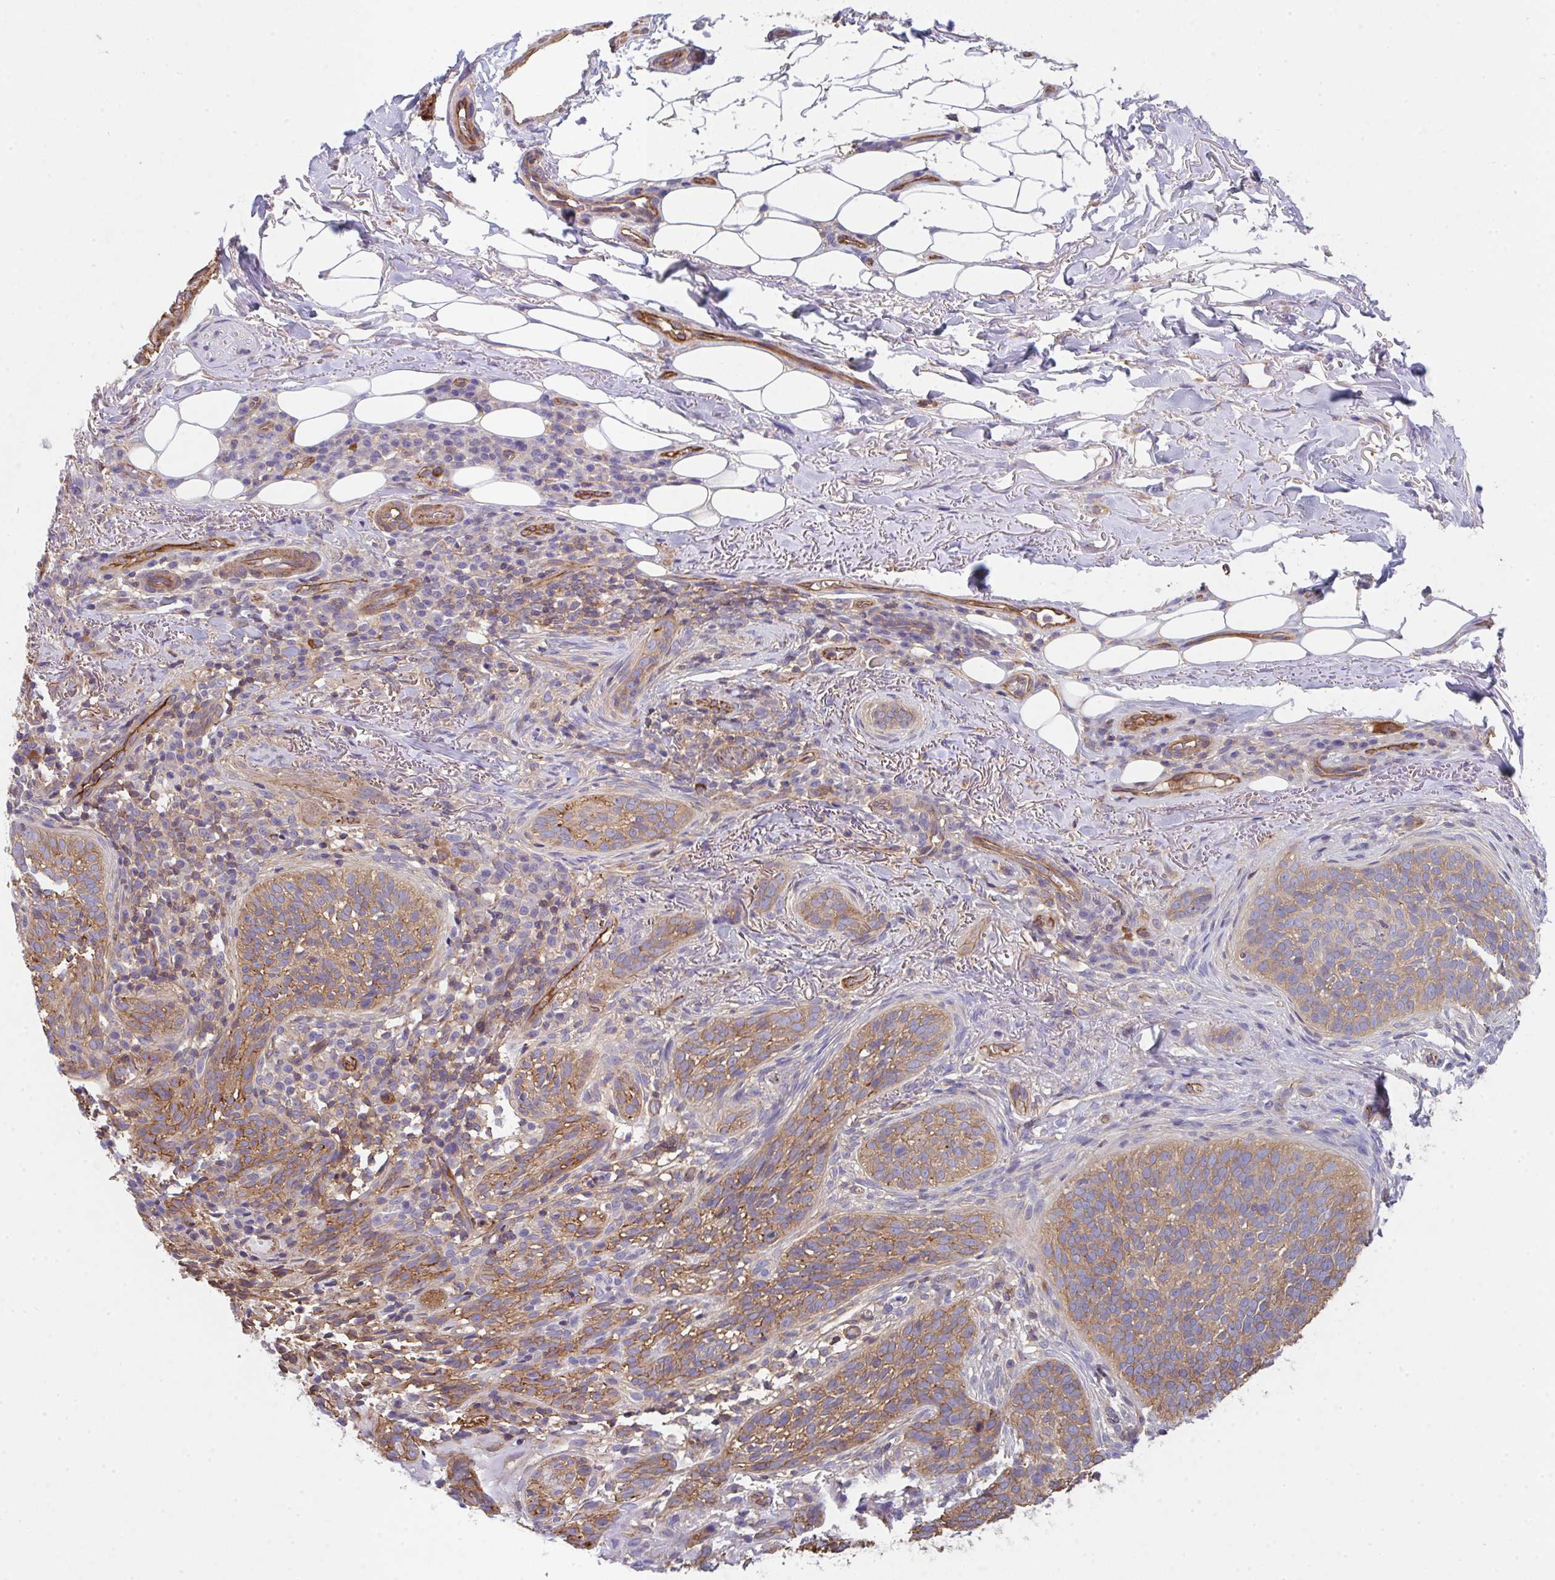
{"staining": {"intensity": "moderate", "quantity": ">75%", "location": "cytoplasmic/membranous"}, "tissue": "skin cancer", "cell_type": "Tumor cells", "image_type": "cancer", "snomed": [{"axis": "morphology", "description": "Basal cell carcinoma"}, {"axis": "topography", "description": "Skin"}, {"axis": "topography", "description": "Skin of head"}], "caption": "This photomicrograph shows immunohistochemistry (IHC) staining of human skin cancer (basal cell carcinoma), with medium moderate cytoplasmic/membranous expression in approximately >75% of tumor cells.", "gene": "TMEM229A", "patient": {"sex": "male", "age": 62}}